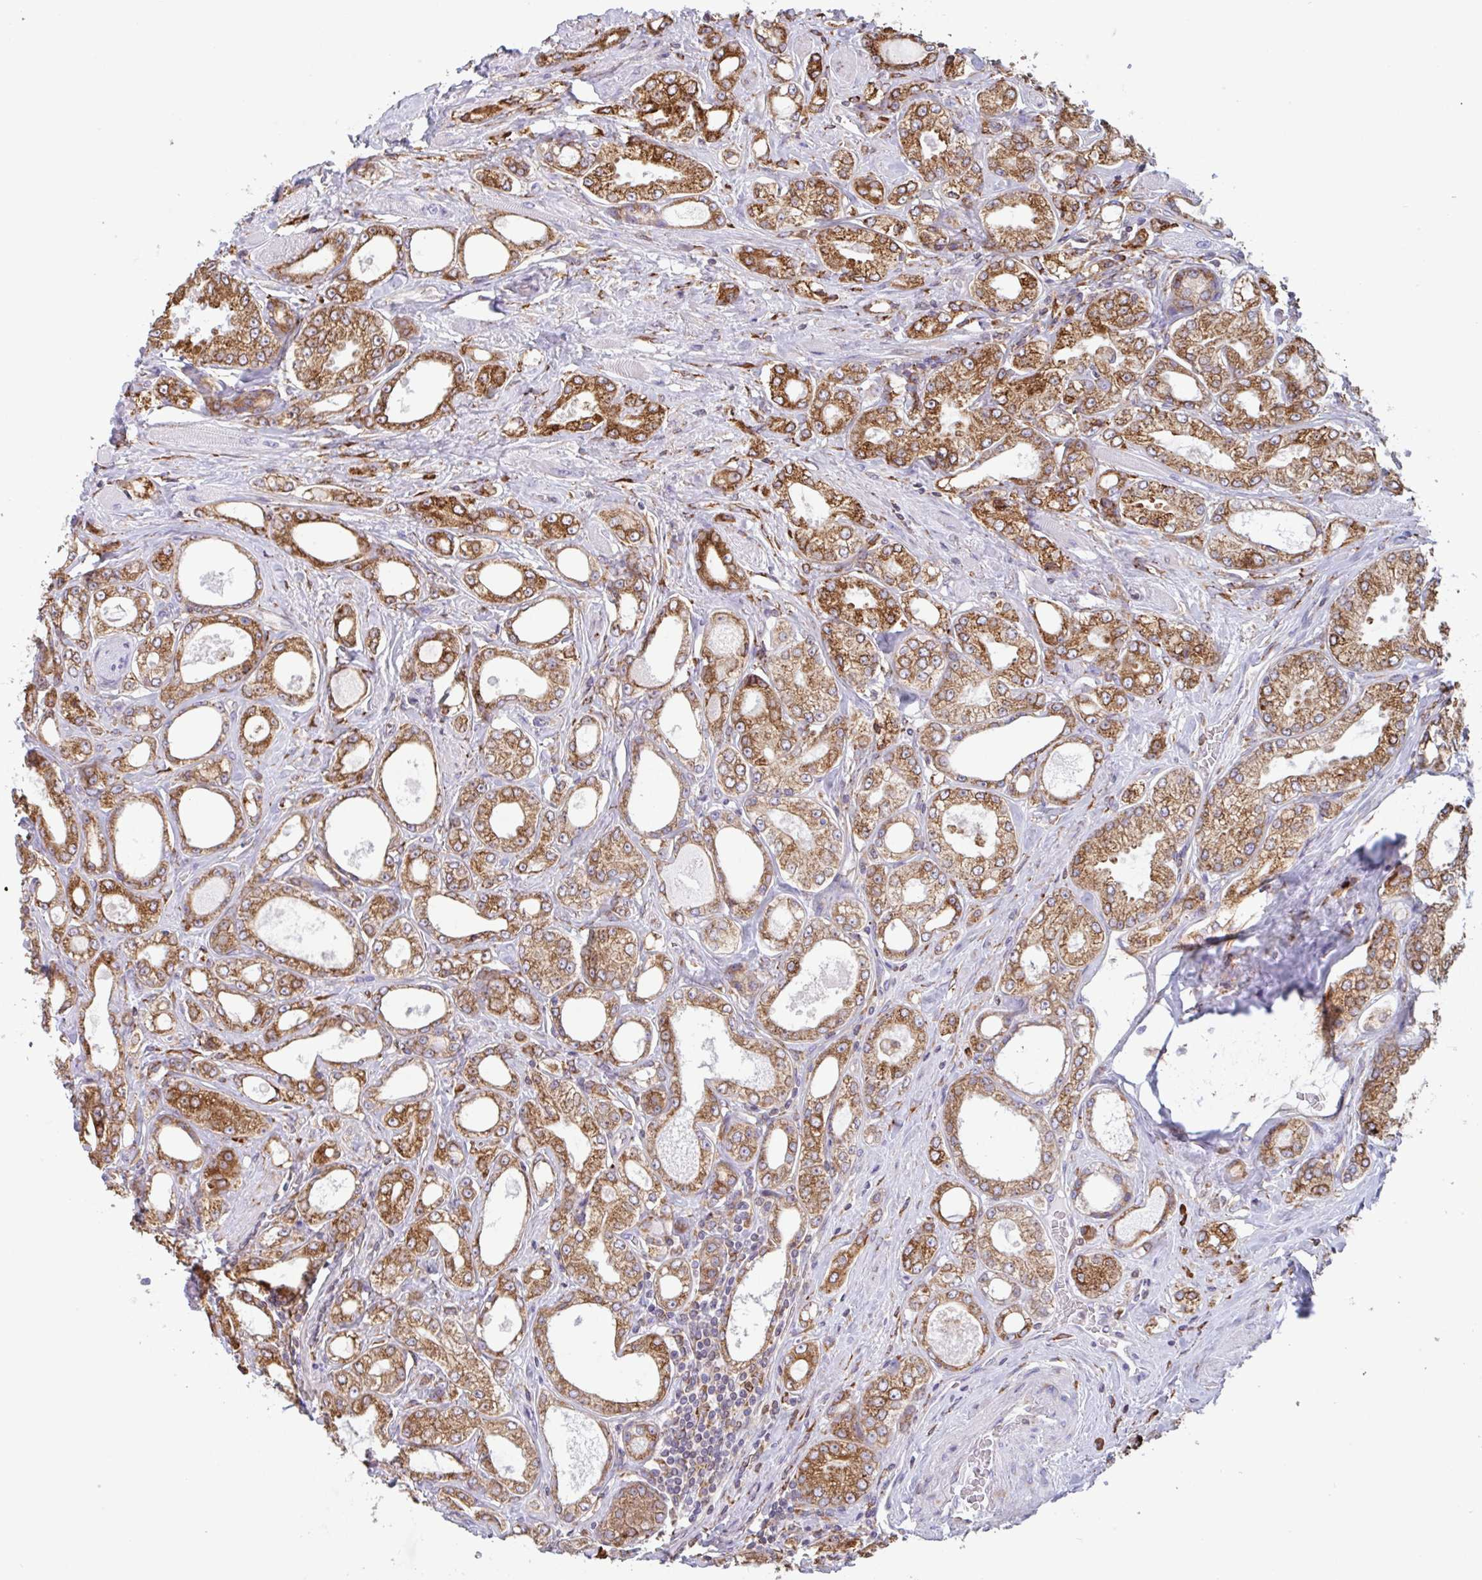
{"staining": {"intensity": "moderate", "quantity": ">75%", "location": "cytoplasmic/membranous"}, "tissue": "prostate cancer", "cell_type": "Tumor cells", "image_type": "cancer", "snomed": [{"axis": "morphology", "description": "Adenocarcinoma, High grade"}, {"axis": "topography", "description": "Prostate"}], "caption": "IHC (DAB (3,3'-diaminobenzidine)) staining of prostate cancer displays moderate cytoplasmic/membranous protein staining in about >75% of tumor cells.", "gene": "DOK4", "patient": {"sex": "male", "age": 68}}